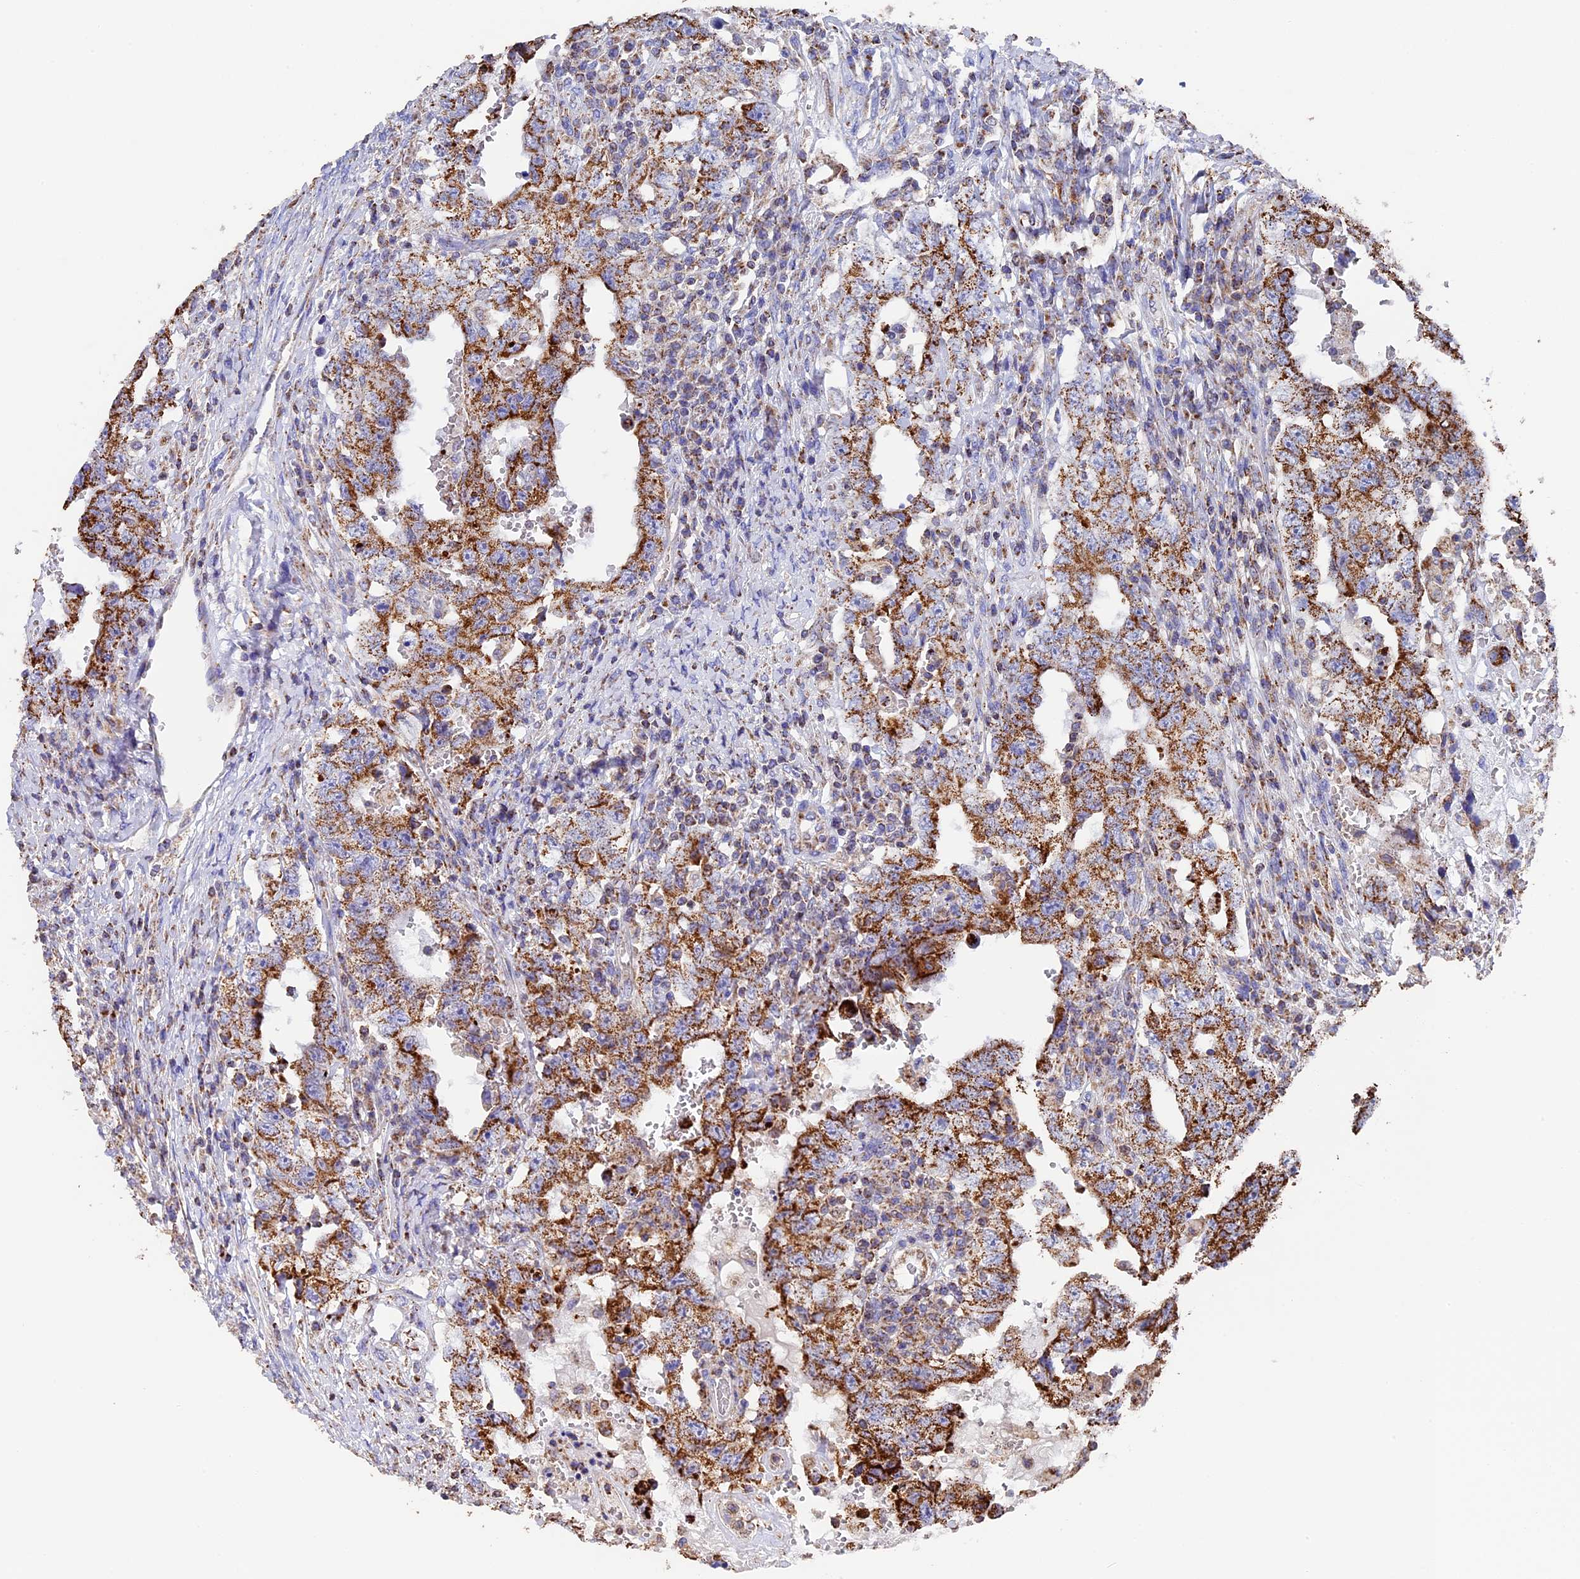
{"staining": {"intensity": "moderate", "quantity": ">75%", "location": "cytoplasmic/membranous"}, "tissue": "testis cancer", "cell_type": "Tumor cells", "image_type": "cancer", "snomed": [{"axis": "morphology", "description": "Carcinoma, Embryonal, NOS"}, {"axis": "topography", "description": "Testis"}], "caption": "Testis cancer (embryonal carcinoma) stained with DAB immunohistochemistry displays medium levels of moderate cytoplasmic/membranous positivity in about >75% of tumor cells.", "gene": "ADAT1", "patient": {"sex": "male", "age": 26}}